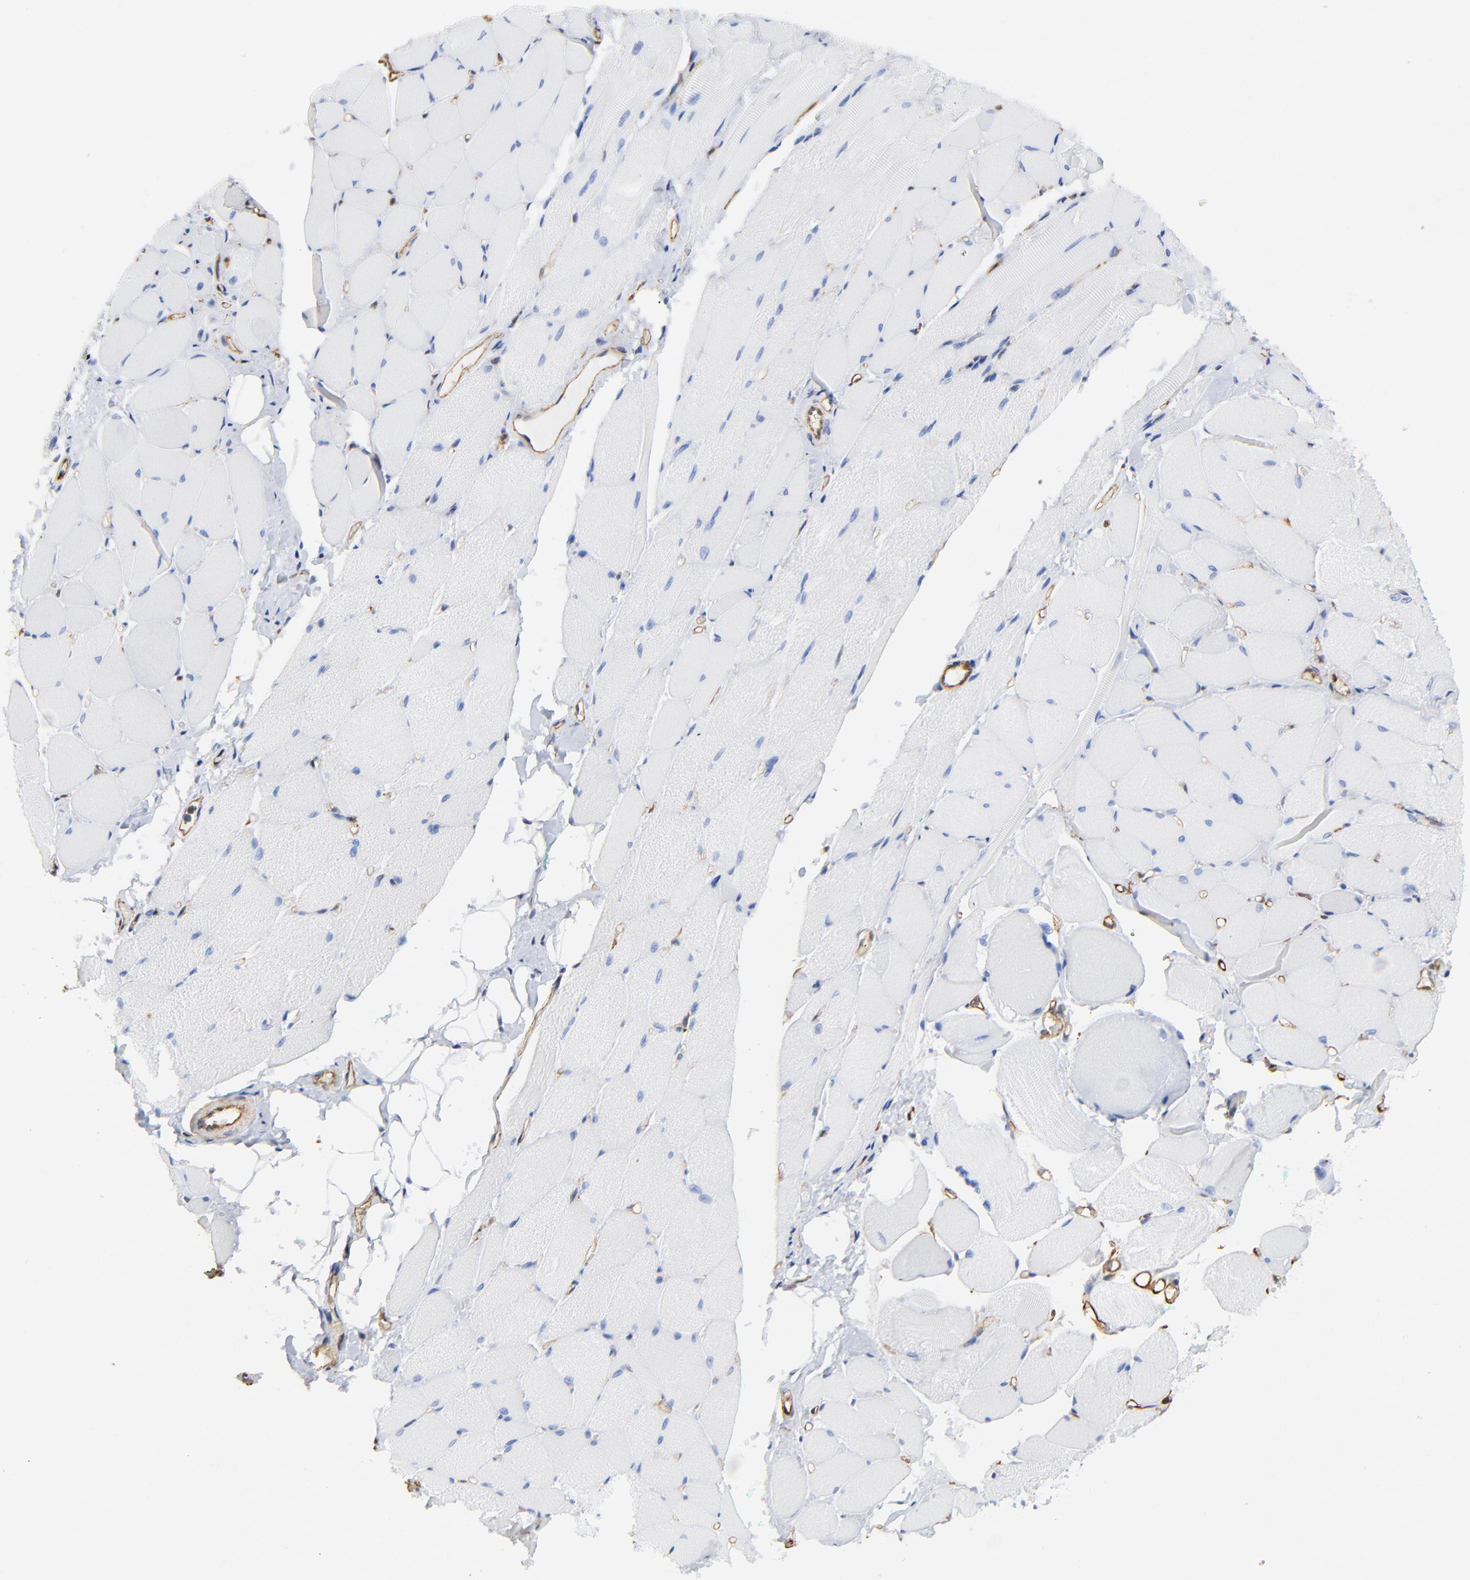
{"staining": {"intensity": "negative", "quantity": "none", "location": "none"}, "tissue": "skeletal muscle", "cell_type": "Myocytes", "image_type": "normal", "snomed": [{"axis": "morphology", "description": "Normal tissue, NOS"}, {"axis": "topography", "description": "Skeletal muscle"}, {"axis": "topography", "description": "Peripheral nerve tissue"}], "caption": "DAB immunohistochemical staining of benign human skeletal muscle displays no significant positivity in myocytes. The staining is performed using DAB (3,3'-diaminobenzidine) brown chromogen with nuclei counter-stained in using hematoxylin.", "gene": "TAGLN2", "patient": {"sex": "female", "age": 84}}